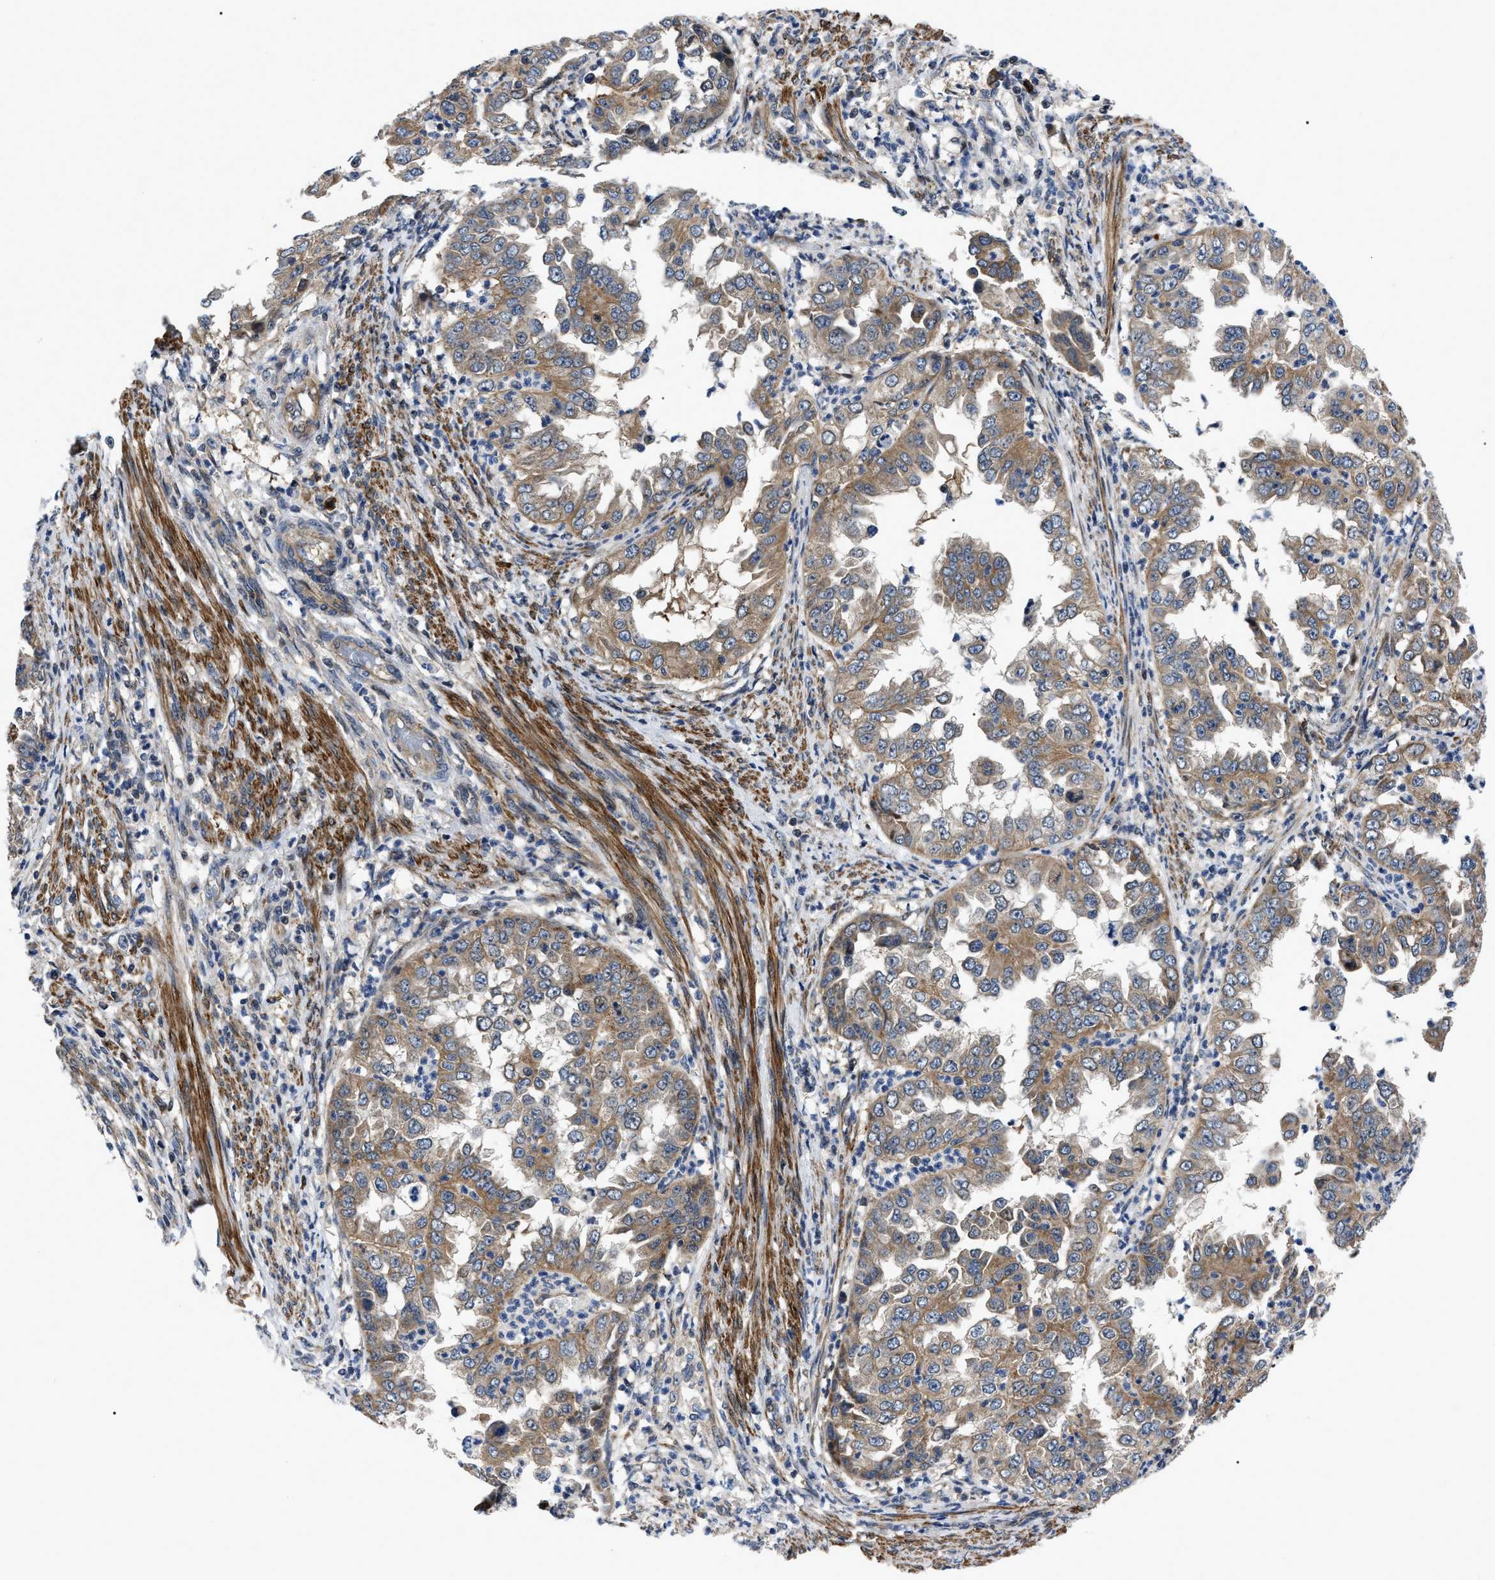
{"staining": {"intensity": "moderate", "quantity": ">75%", "location": "cytoplasmic/membranous"}, "tissue": "endometrial cancer", "cell_type": "Tumor cells", "image_type": "cancer", "snomed": [{"axis": "morphology", "description": "Adenocarcinoma, NOS"}, {"axis": "topography", "description": "Endometrium"}], "caption": "Protein staining demonstrates moderate cytoplasmic/membranous staining in approximately >75% of tumor cells in endometrial cancer (adenocarcinoma). The protein is shown in brown color, while the nuclei are stained blue.", "gene": "PPWD1", "patient": {"sex": "female", "age": 85}}